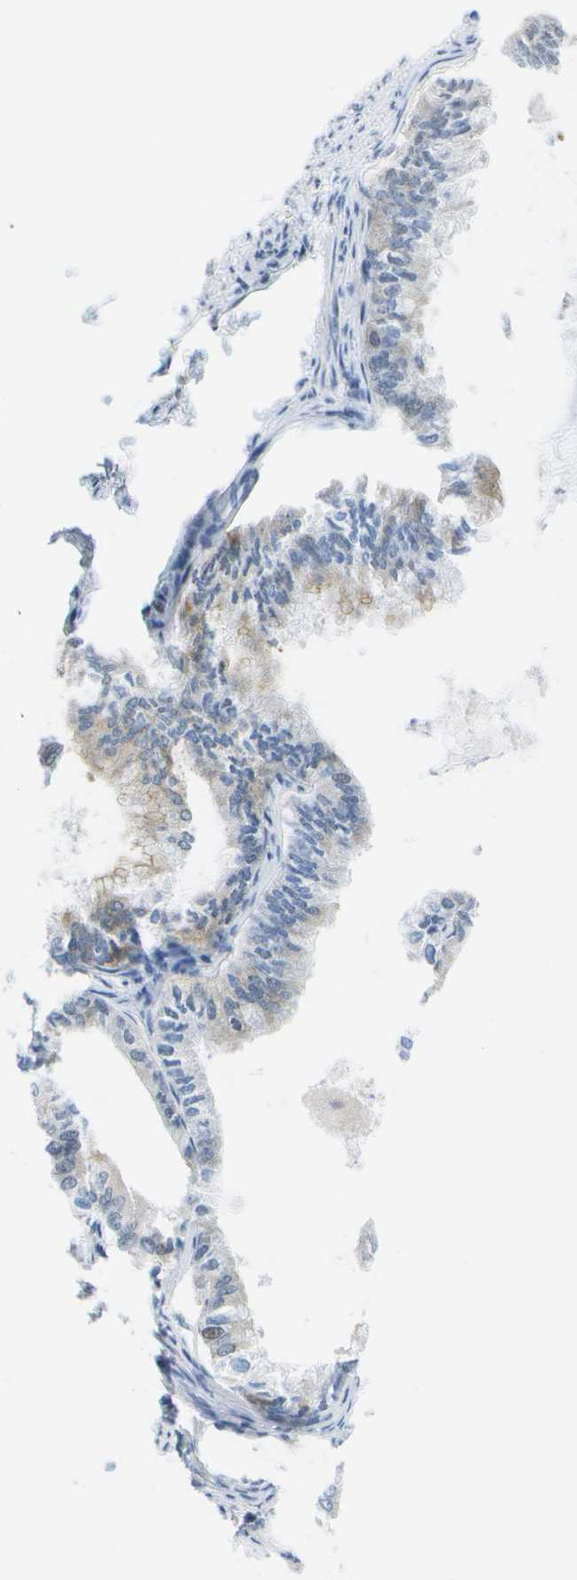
{"staining": {"intensity": "weak", "quantity": "<25%", "location": "cytoplasmic/membranous"}, "tissue": "endometrial cancer", "cell_type": "Tumor cells", "image_type": "cancer", "snomed": [{"axis": "morphology", "description": "Adenocarcinoma, NOS"}, {"axis": "topography", "description": "Endometrium"}], "caption": "Tumor cells show no significant positivity in endometrial cancer.", "gene": "MARCHF8", "patient": {"sex": "female", "age": 86}}